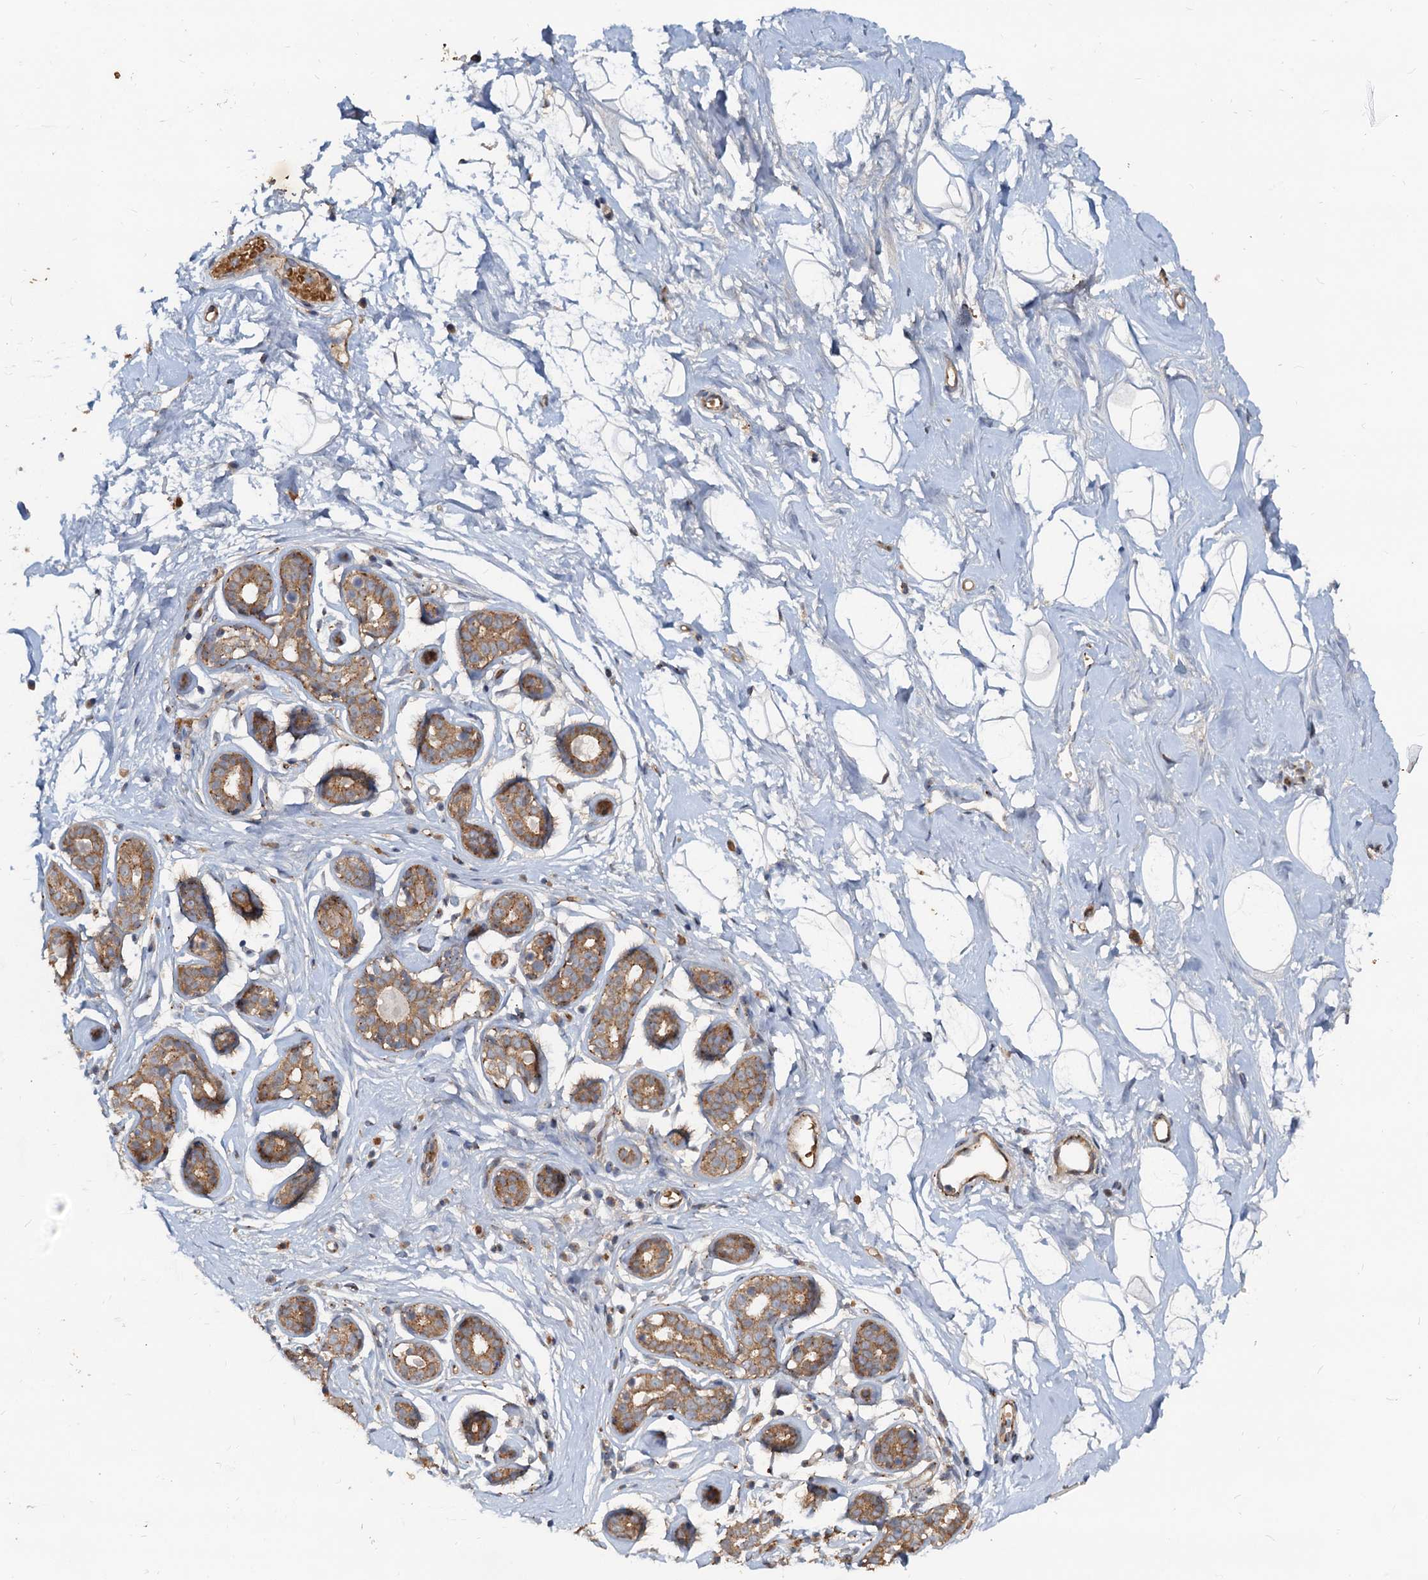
{"staining": {"intensity": "negative", "quantity": "none", "location": "none"}, "tissue": "breast", "cell_type": "Adipocytes", "image_type": "normal", "snomed": [{"axis": "morphology", "description": "Normal tissue, NOS"}, {"axis": "morphology", "description": "Adenoma, NOS"}, {"axis": "topography", "description": "Breast"}], "caption": "High magnification brightfield microscopy of unremarkable breast stained with DAB (brown) and counterstained with hematoxylin (blue): adipocytes show no significant staining.", "gene": "CEP68", "patient": {"sex": "female", "age": 23}}